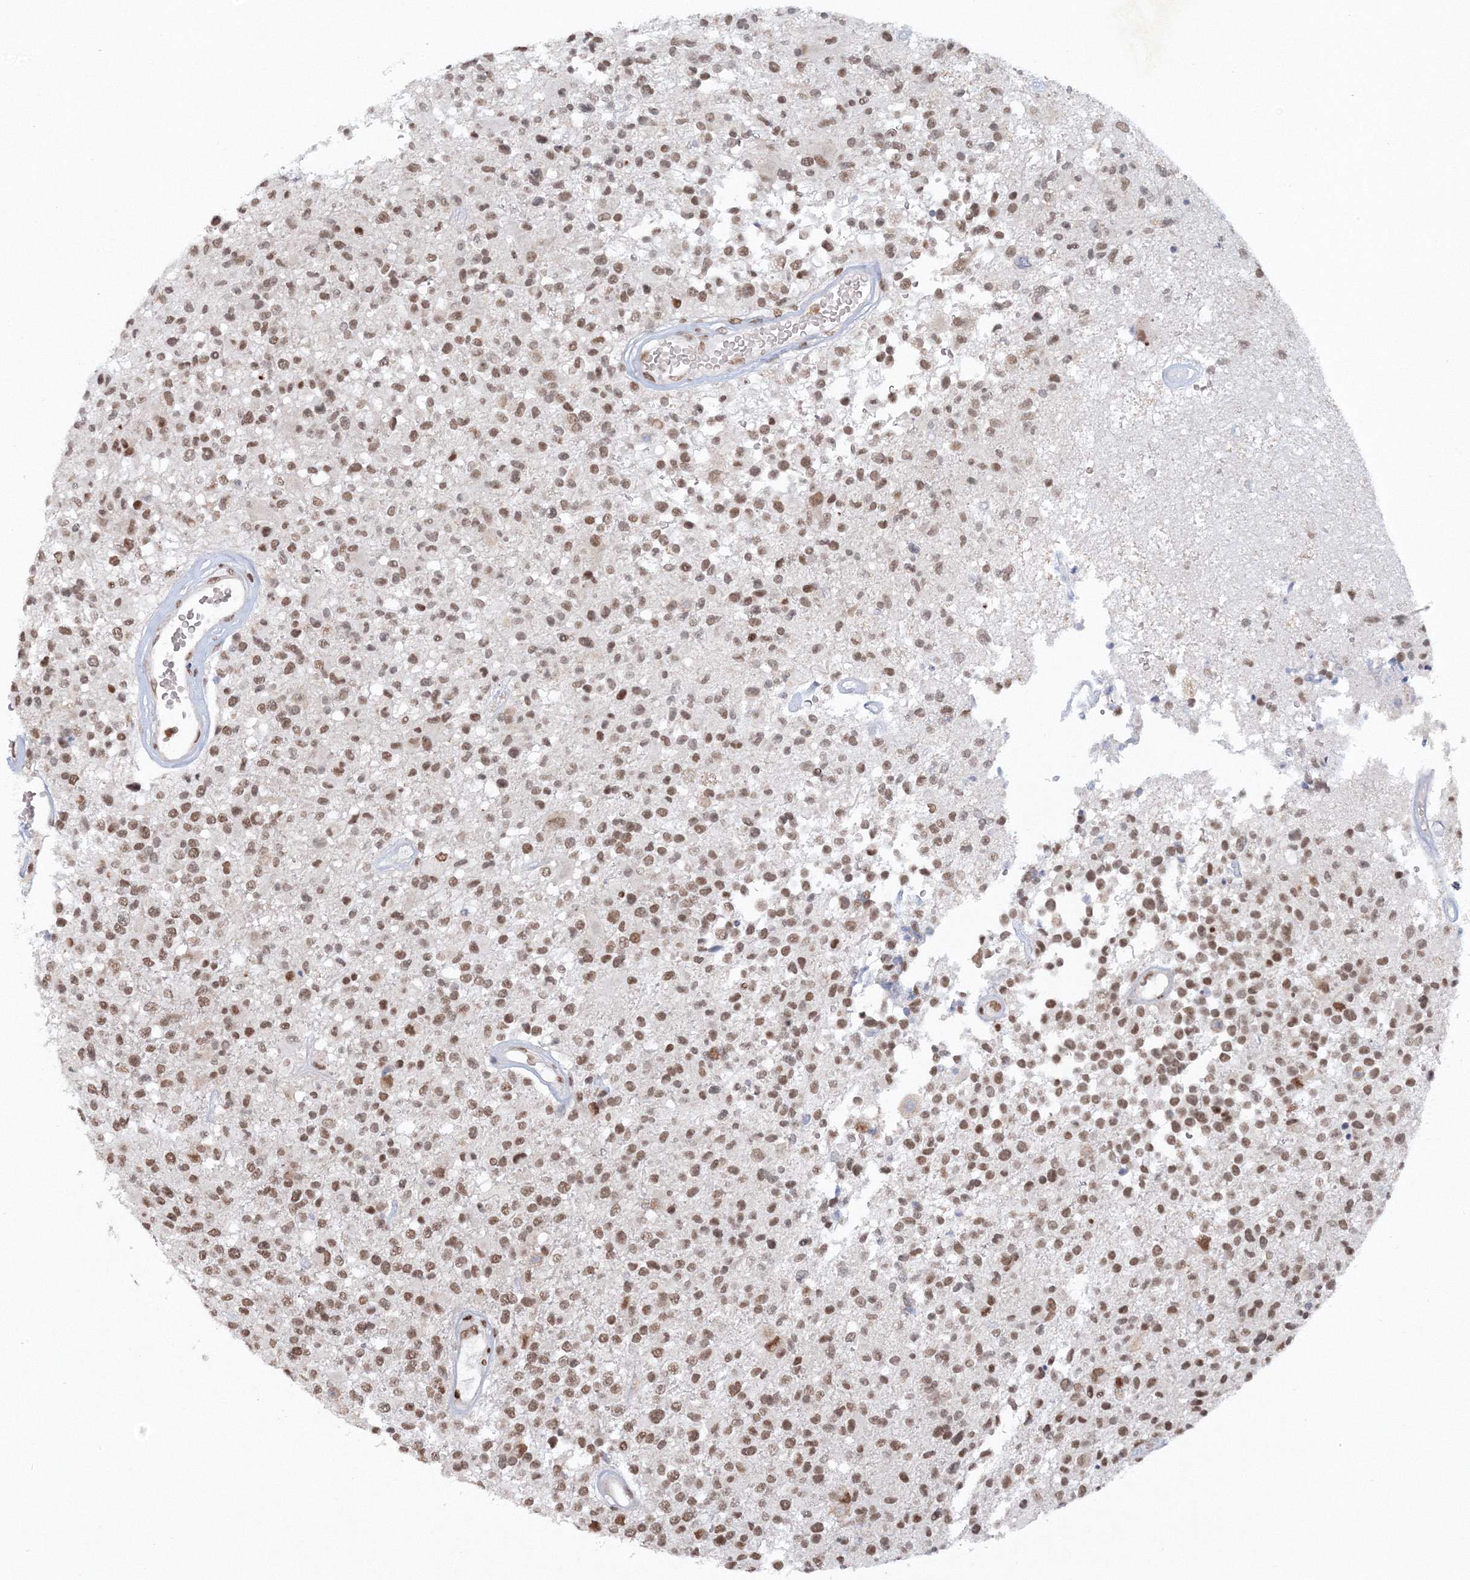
{"staining": {"intensity": "moderate", "quantity": ">75%", "location": "nuclear"}, "tissue": "glioma", "cell_type": "Tumor cells", "image_type": "cancer", "snomed": [{"axis": "morphology", "description": "Glioma, malignant, High grade"}, {"axis": "morphology", "description": "Glioblastoma, NOS"}, {"axis": "topography", "description": "Brain"}], "caption": "An IHC image of tumor tissue is shown. Protein staining in brown highlights moderate nuclear positivity in high-grade glioma (malignant) within tumor cells. (IHC, brightfield microscopy, high magnification).", "gene": "C3orf33", "patient": {"sex": "male", "age": 60}}